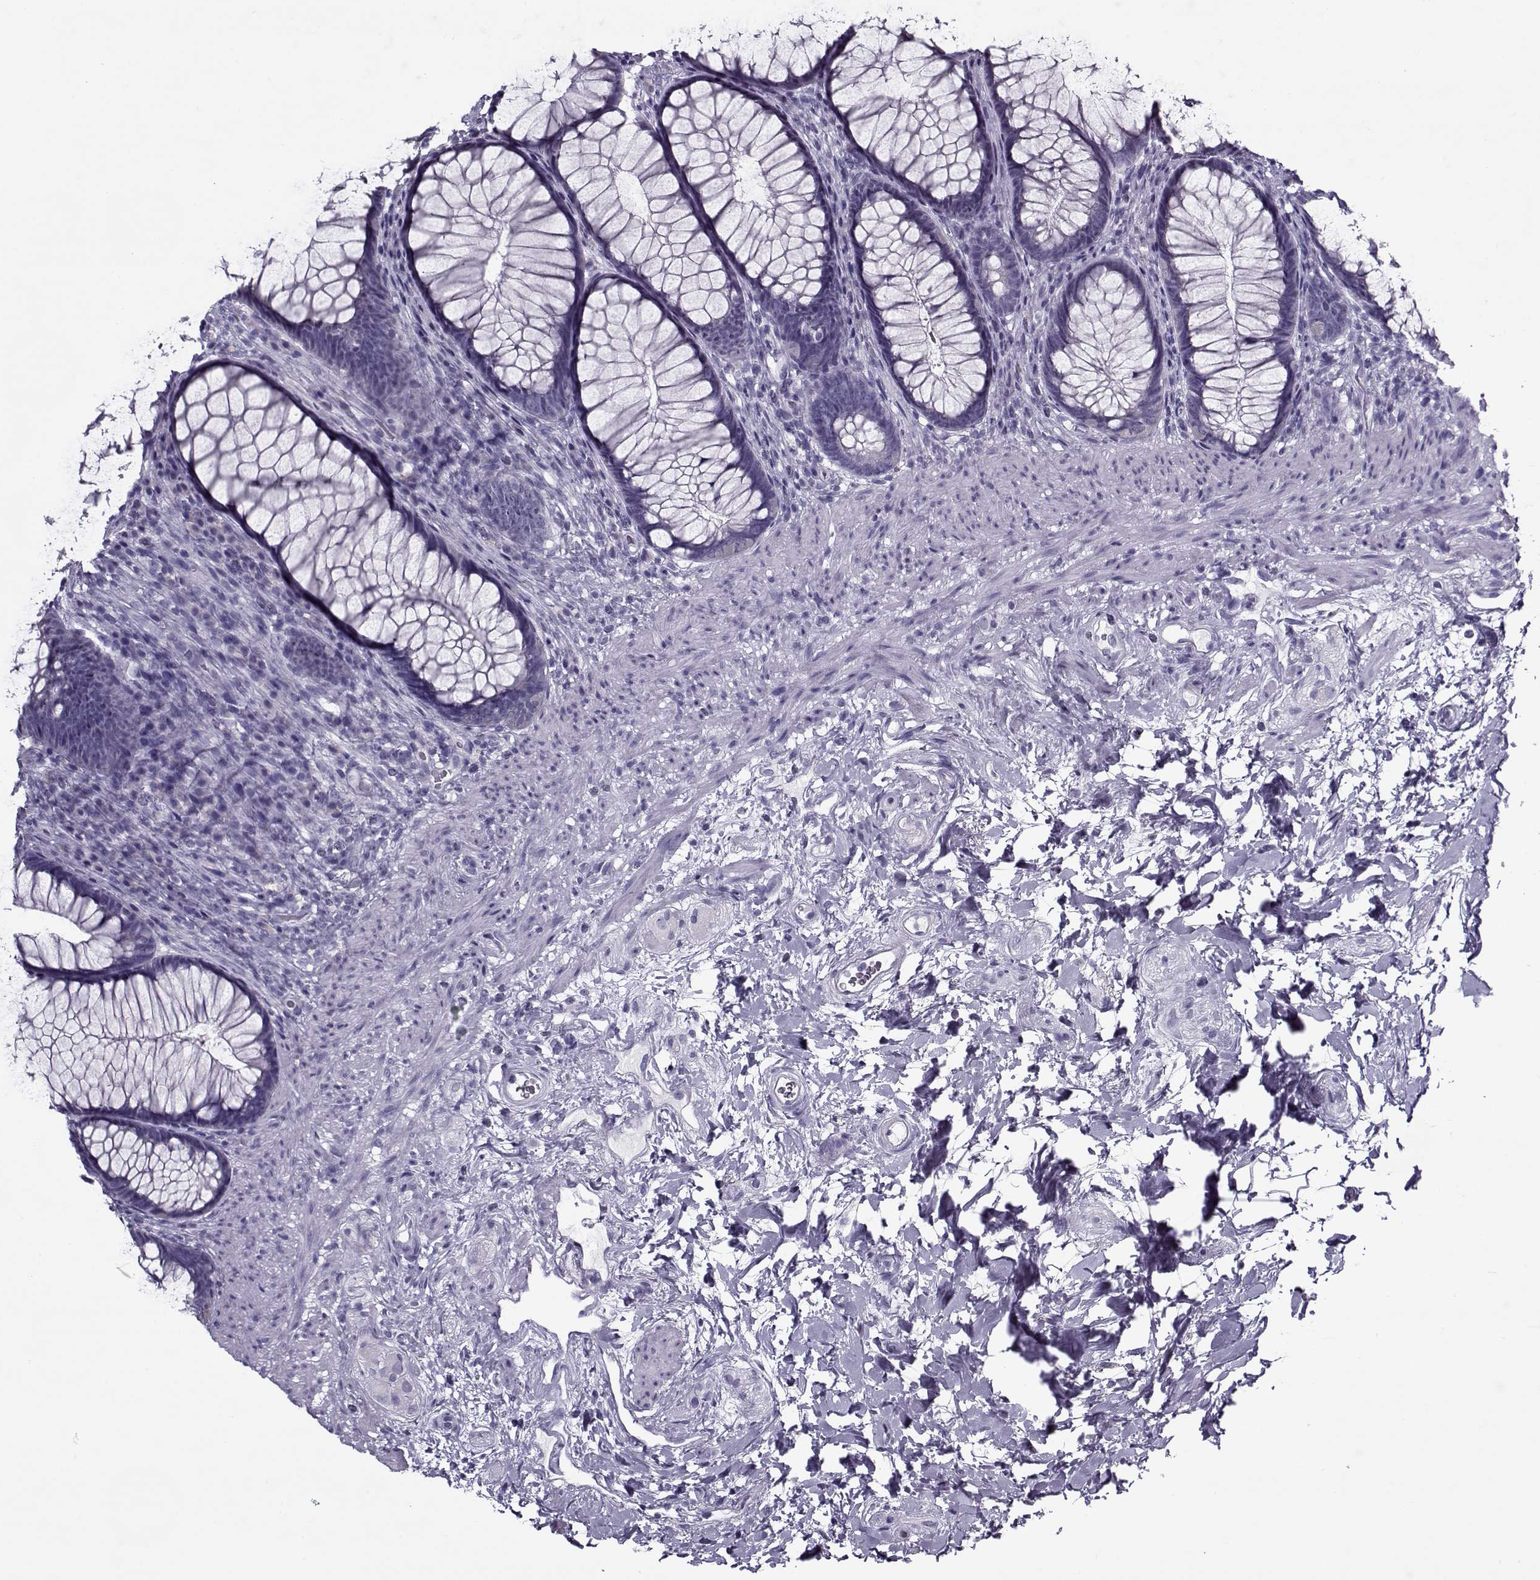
{"staining": {"intensity": "negative", "quantity": "none", "location": "none"}, "tissue": "rectum", "cell_type": "Glandular cells", "image_type": "normal", "snomed": [{"axis": "morphology", "description": "Normal tissue, NOS"}, {"axis": "topography", "description": "Smooth muscle"}, {"axis": "topography", "description": "Rectum"}], "caption": "This is a image of IHC staining of unremarkable rectum, which shows no staining in glandular cells. The staining is performed using DAB (3,3'-diaminobenzidine) brown chromogen with nuclei counter-stained in using hematoxylin.", "gene": "GAGE10", "patient": {"sex": "male", "age": 53}}